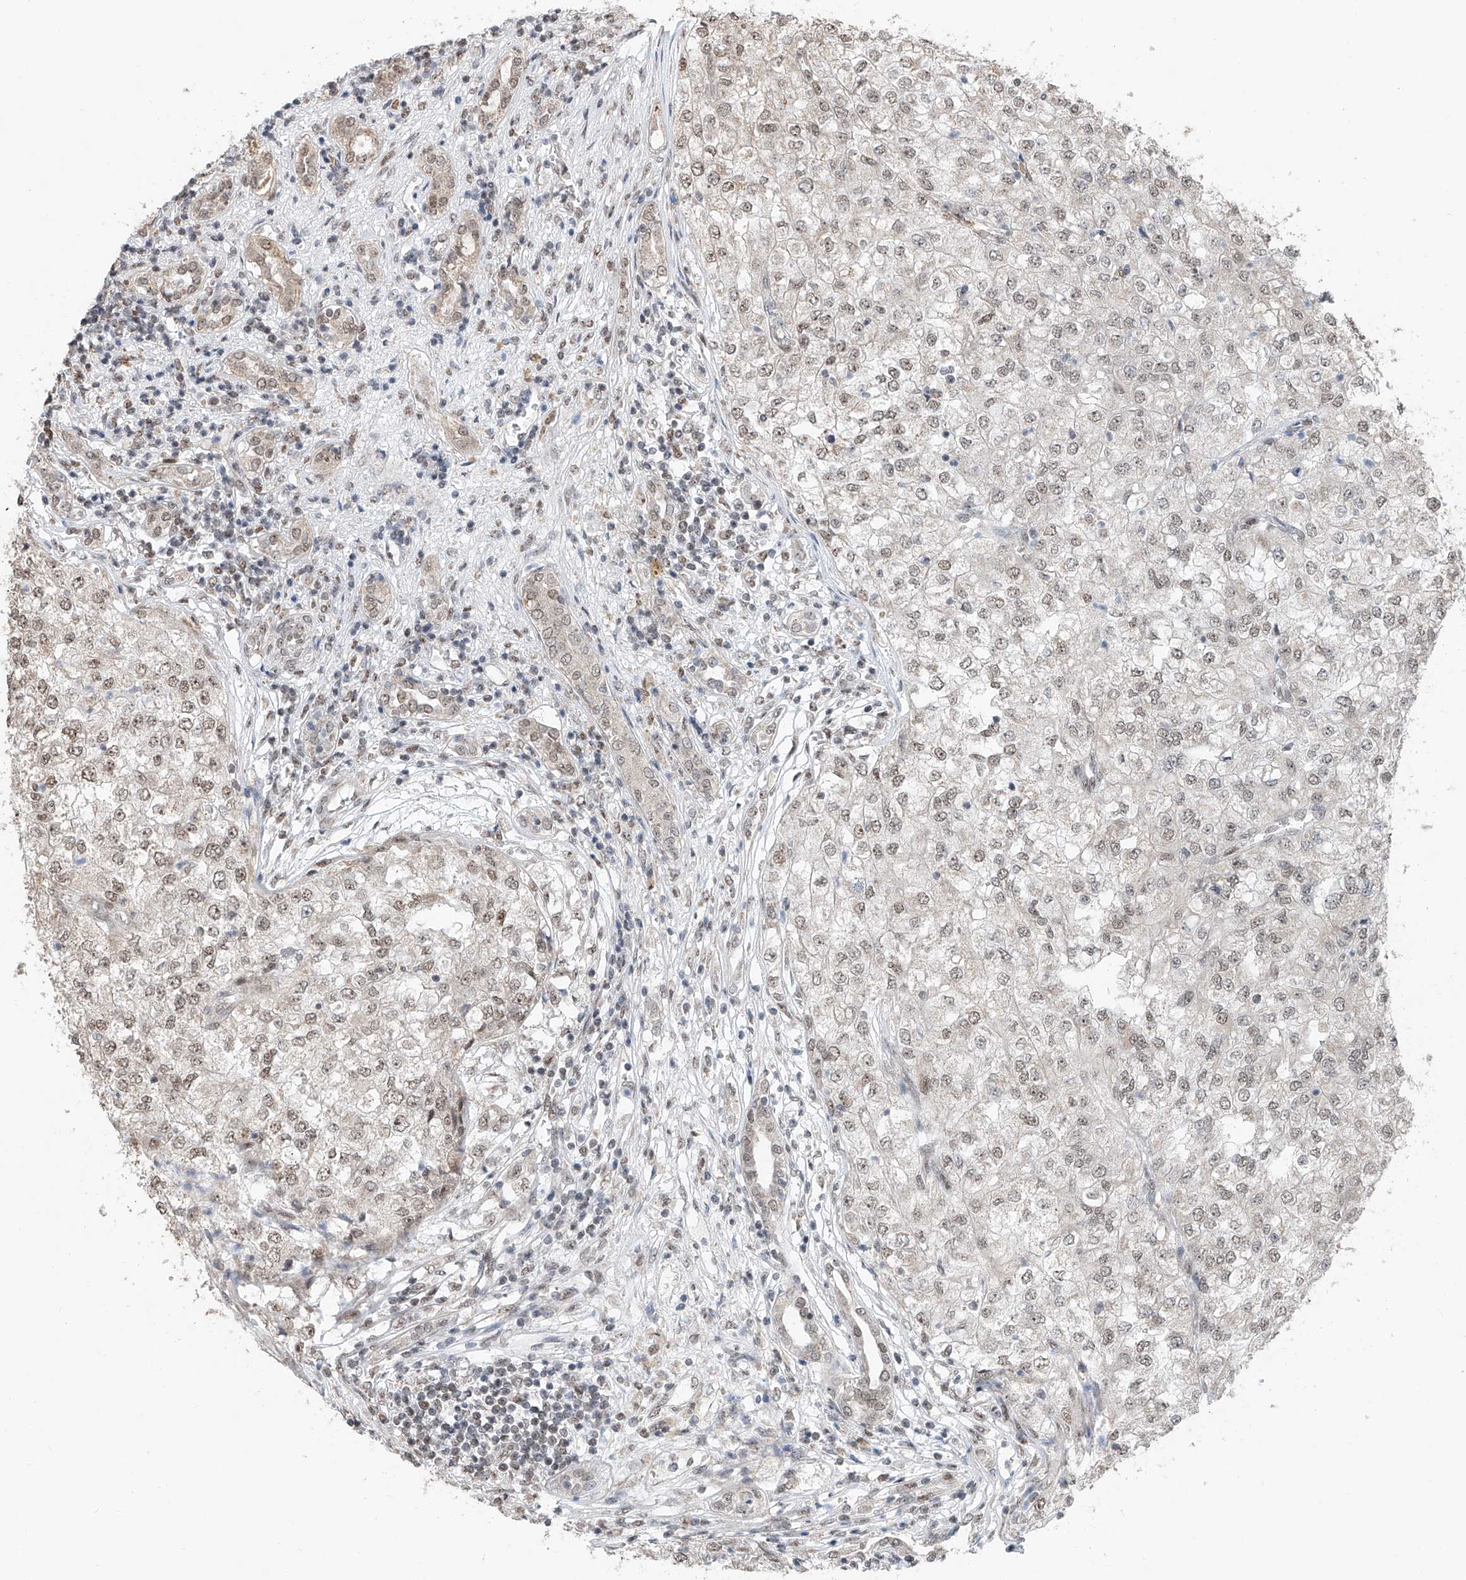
{"staining": {"intensity": "weak", "quantity": ">75%", "location": "nuclear"}, "tissue": "renal cancer", "cell_type": "Tumor cells", "image_type": "cancer", "snomed": [{"axis": "morphology", "description": "Adenocarcinoma, NOS"}, {"axis": "topography", "description": "Kidney"}], "caption": "This is an image of IHC staining of renal cancer, which shows weak staining in the nuclear of tumor cells.", "gene": "SDE2", "patient": {"sex": "female", "age": 54}}